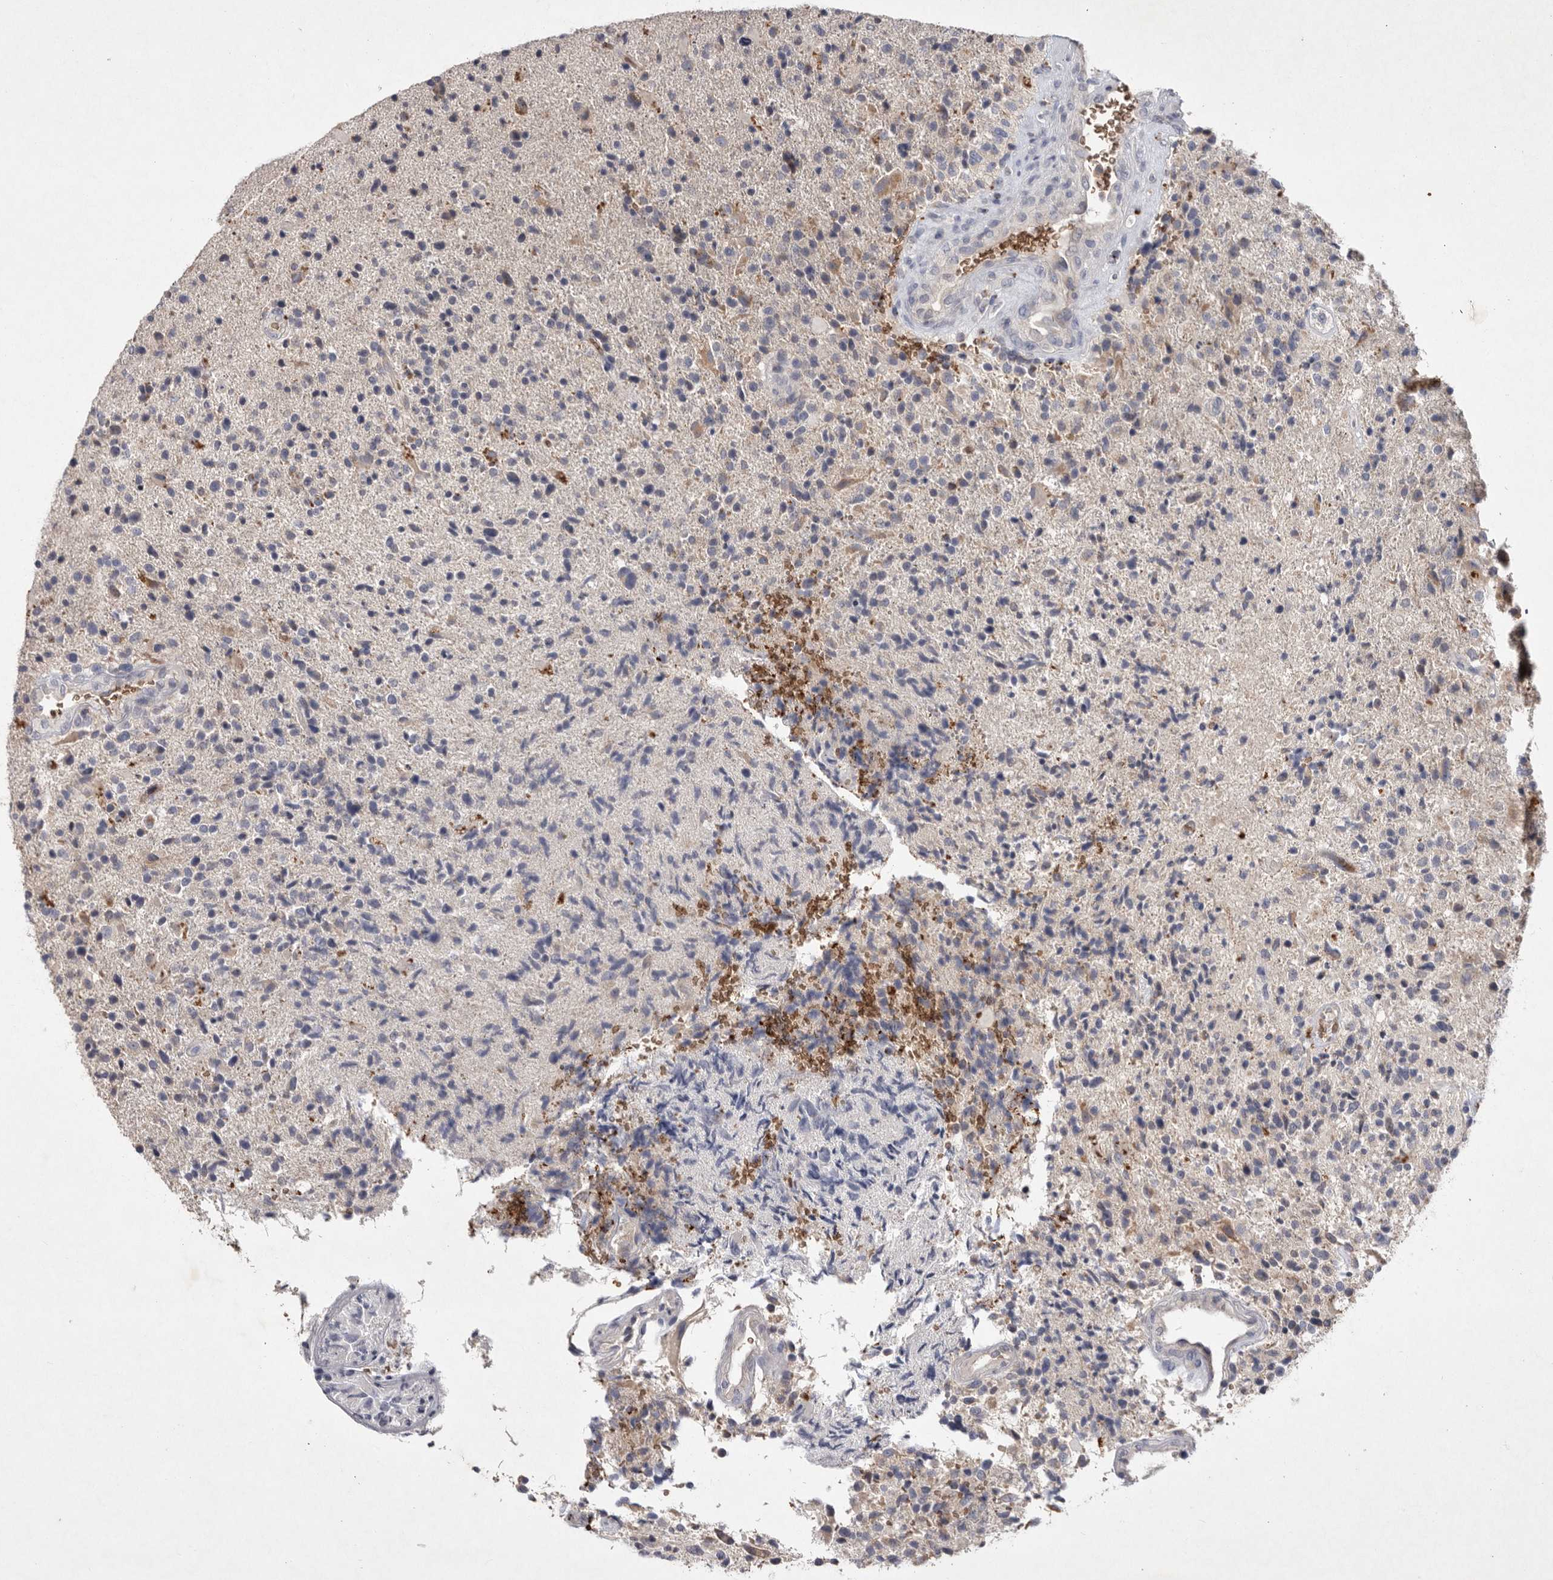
{"staining": {"intensity": "weak", "quantity": "<25%", "location": "cytoplasmic/membranous"}, "tissue": "glioma", "cell_type": "Tumor cells", "image_type": "cancer", "snomed": [{"axis": "morphology", "description": "Glioma, malignant, High grade"}, {"axis": "topography", "description": "Brain"}], "caption": "High magnification brightfield microscopy of glioma stained with DAB (3,3'-diaminobenzidine) (brown) and counterstained with hematoxylin (blue): tumor cells show no significant positivity.", "gene": "TNFSF14", "patient": {"sex": "male", "age": 72}}